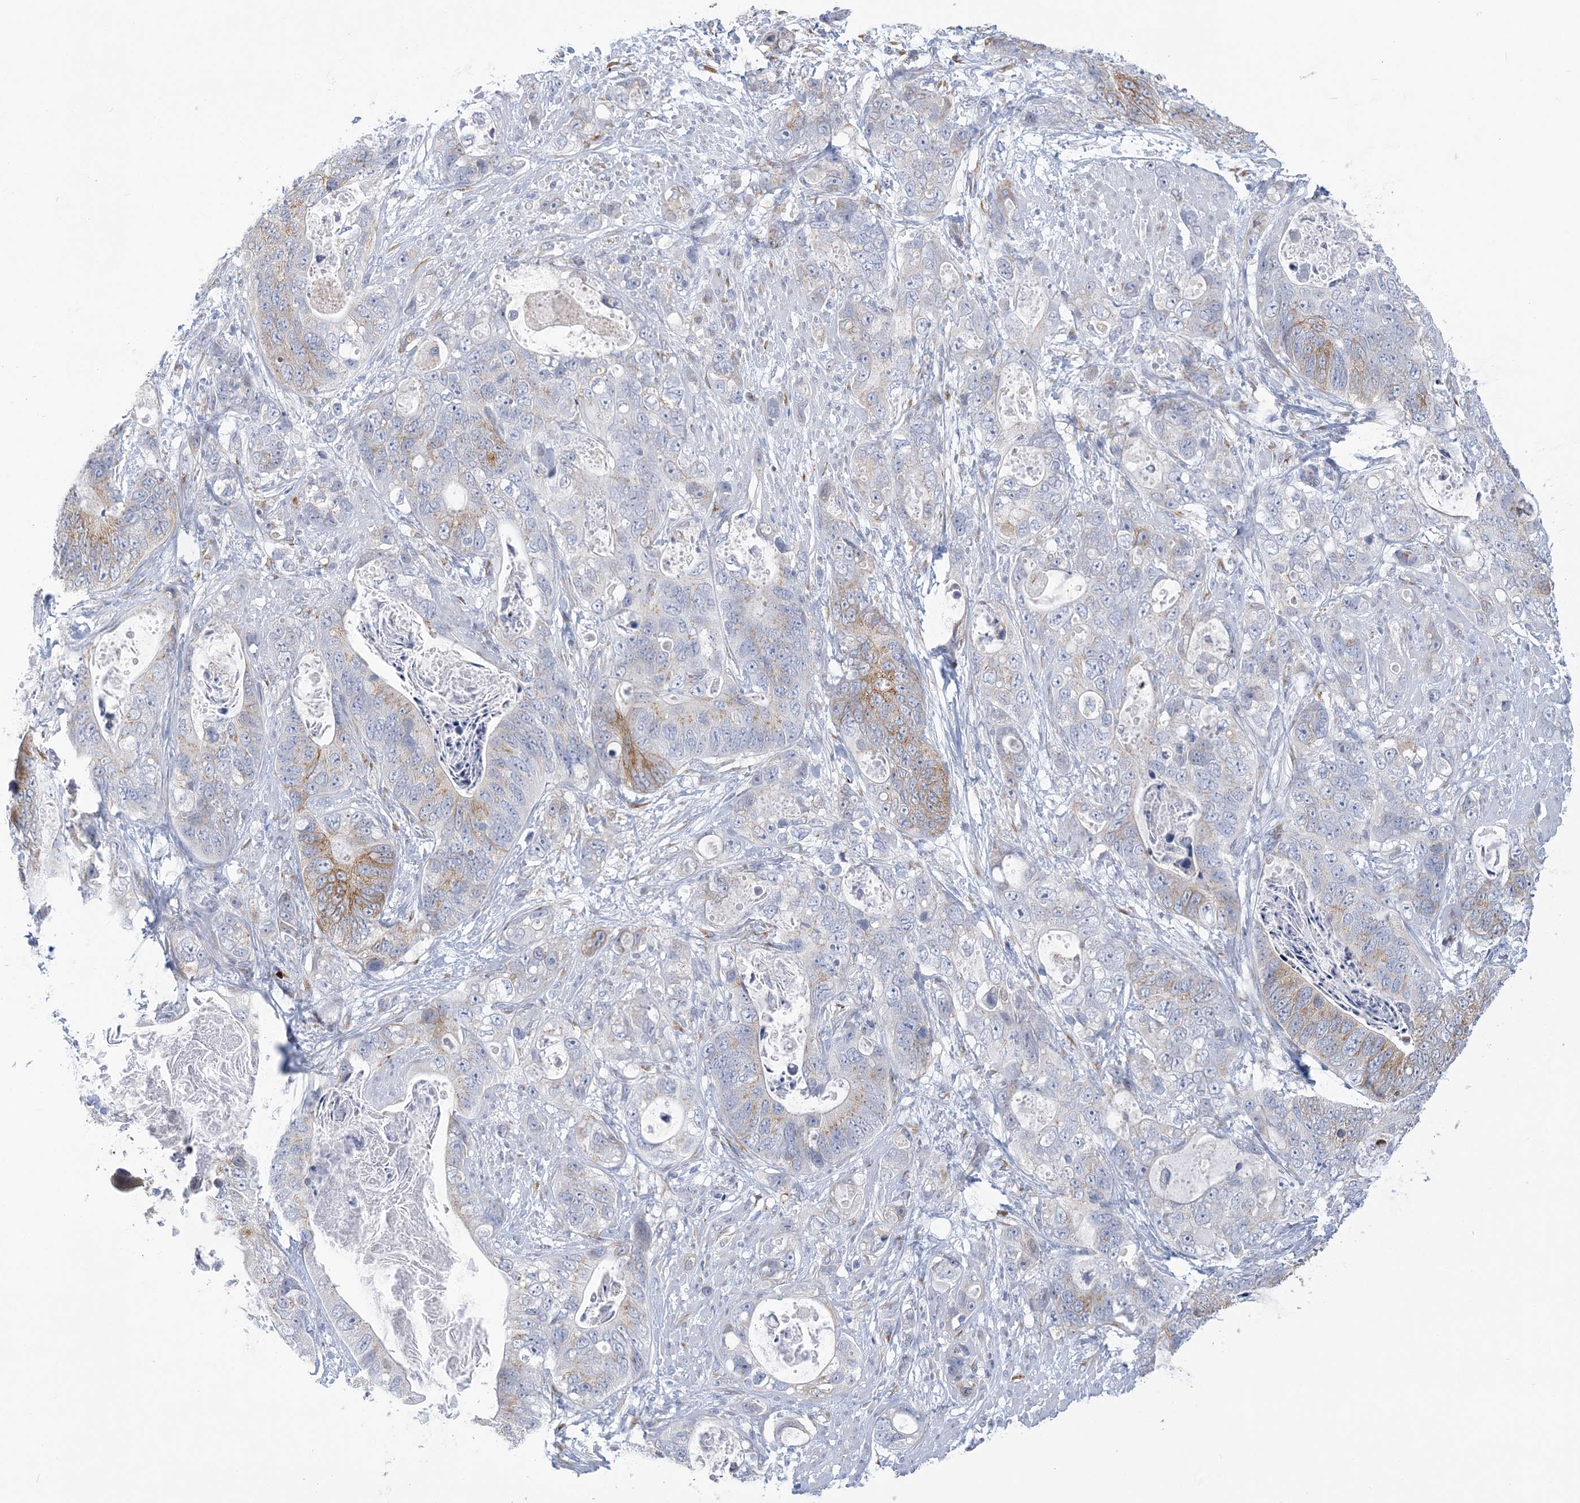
{"staining": {"intensity": "moderate", "quantity": "<25%", "location": "cytoplasmic/membranous"}, "tissue": "stomach cancer", "cell_type": "Tumor cells", "image_type": "cancer", "snomed": [{"axis": "morphology", "description": "Adenocarcinoma, NOS"}, {"axis": "topography", "description": "Stomach"}], "caption": "An image of stomach adenocarcinoma stained for a protein displays moderate cytoplasmic/membranous brown staining in tumor cells.", "gene": "PLEKHG4B", "patient": {"sex": "female", "age": 89}}